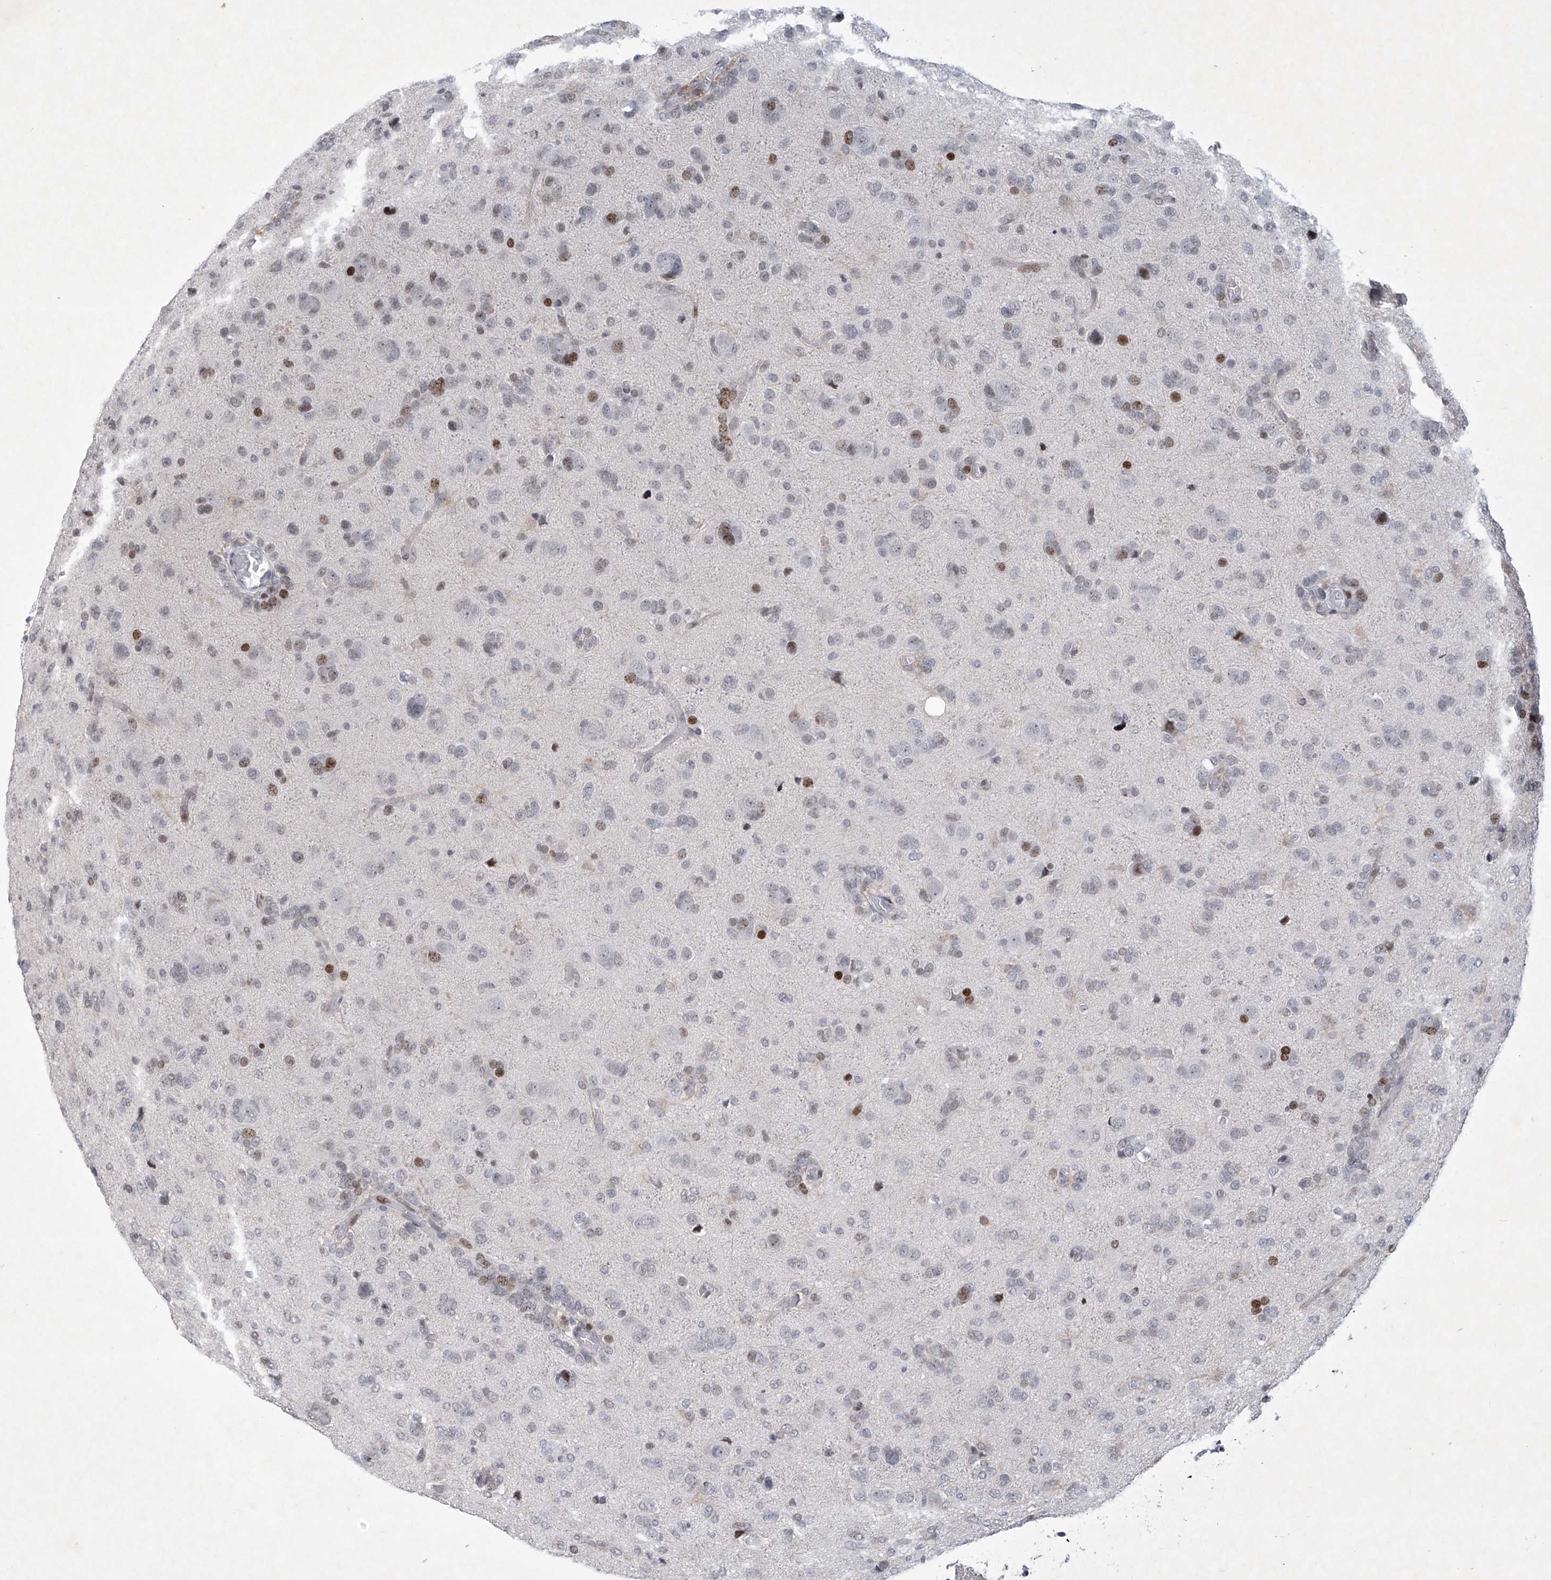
{"staining": {"intensity": "moderate", "quantity": "<25%", "location": "nuclear"}, "tissue": "glioma", "cell_type": "Tumor cells", "image_type": "cancer", "snomed": [{"axis": "morphology", "description": "Glioma, malignant, High grade"}, {"axis": "topography", "description": "Brain"}], "caption": "Brown immunohistochemical staining in malignant glioma (high-grade) displays moderate nuclear expression in approximately <25% of tumor cells.", "gene": "RFX7", "patient": {"sex": "female", "age": 59}}